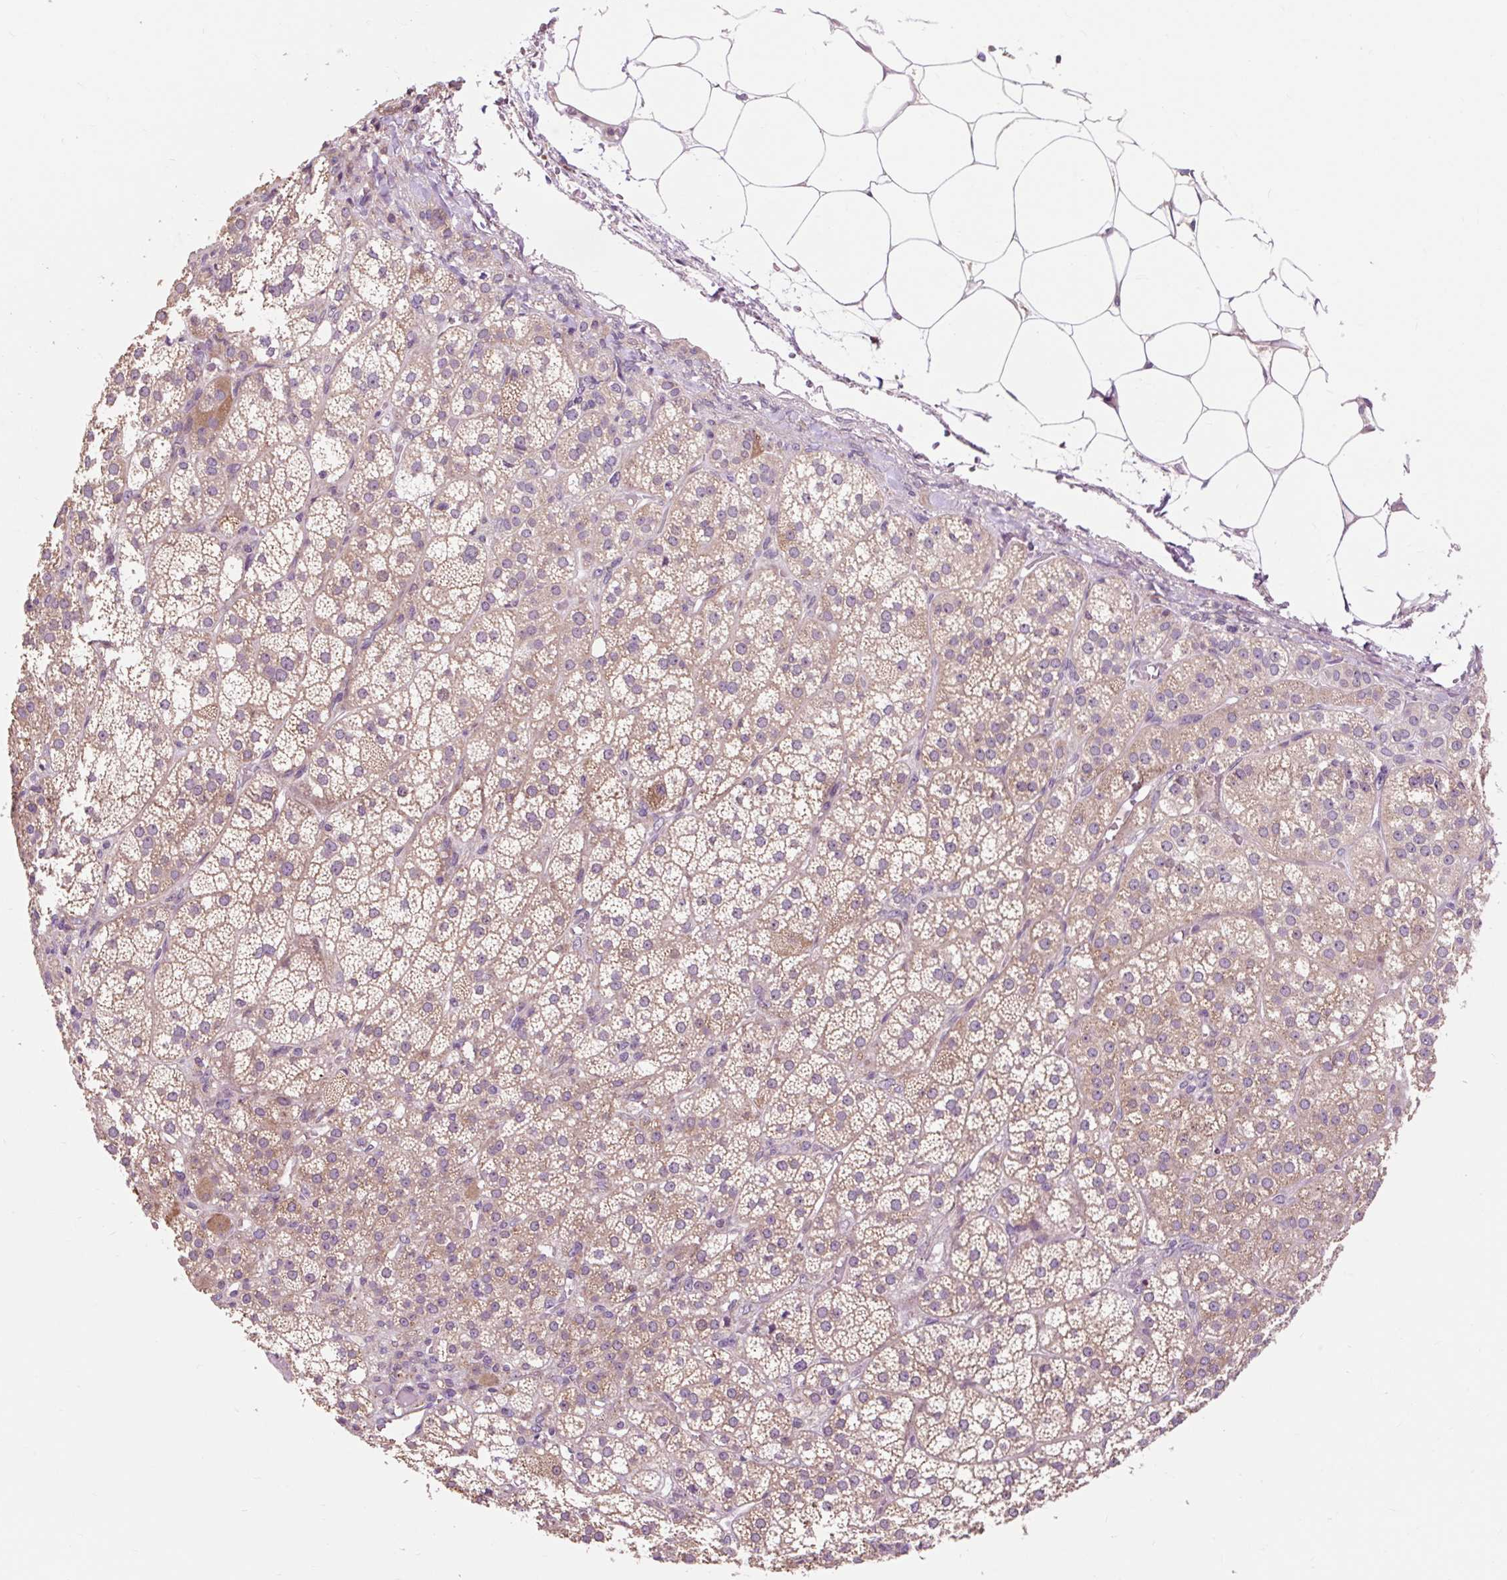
{"staining": {"intensity": "weak", "quantity": ">75%", "location": "cytoplasmic/membranous"}, "tissue": "adrenal gland", "cell_type": "Glandular cells", "image_type": "normal", "snomed": [{"axis": "morphology", "description": "Normal tissue, NOS"}, {"axis": "topography", "description": "Adrenal gland"}], "caption": "Protein expression analysis of benign adrenal gland exhibits weak cytoplasmic/membranous expression in about >75% of glandular cells. Nuclei are stained in blue.", "gene": "PRIMPOL", "patient": {"sex": "female", "age": 60}}